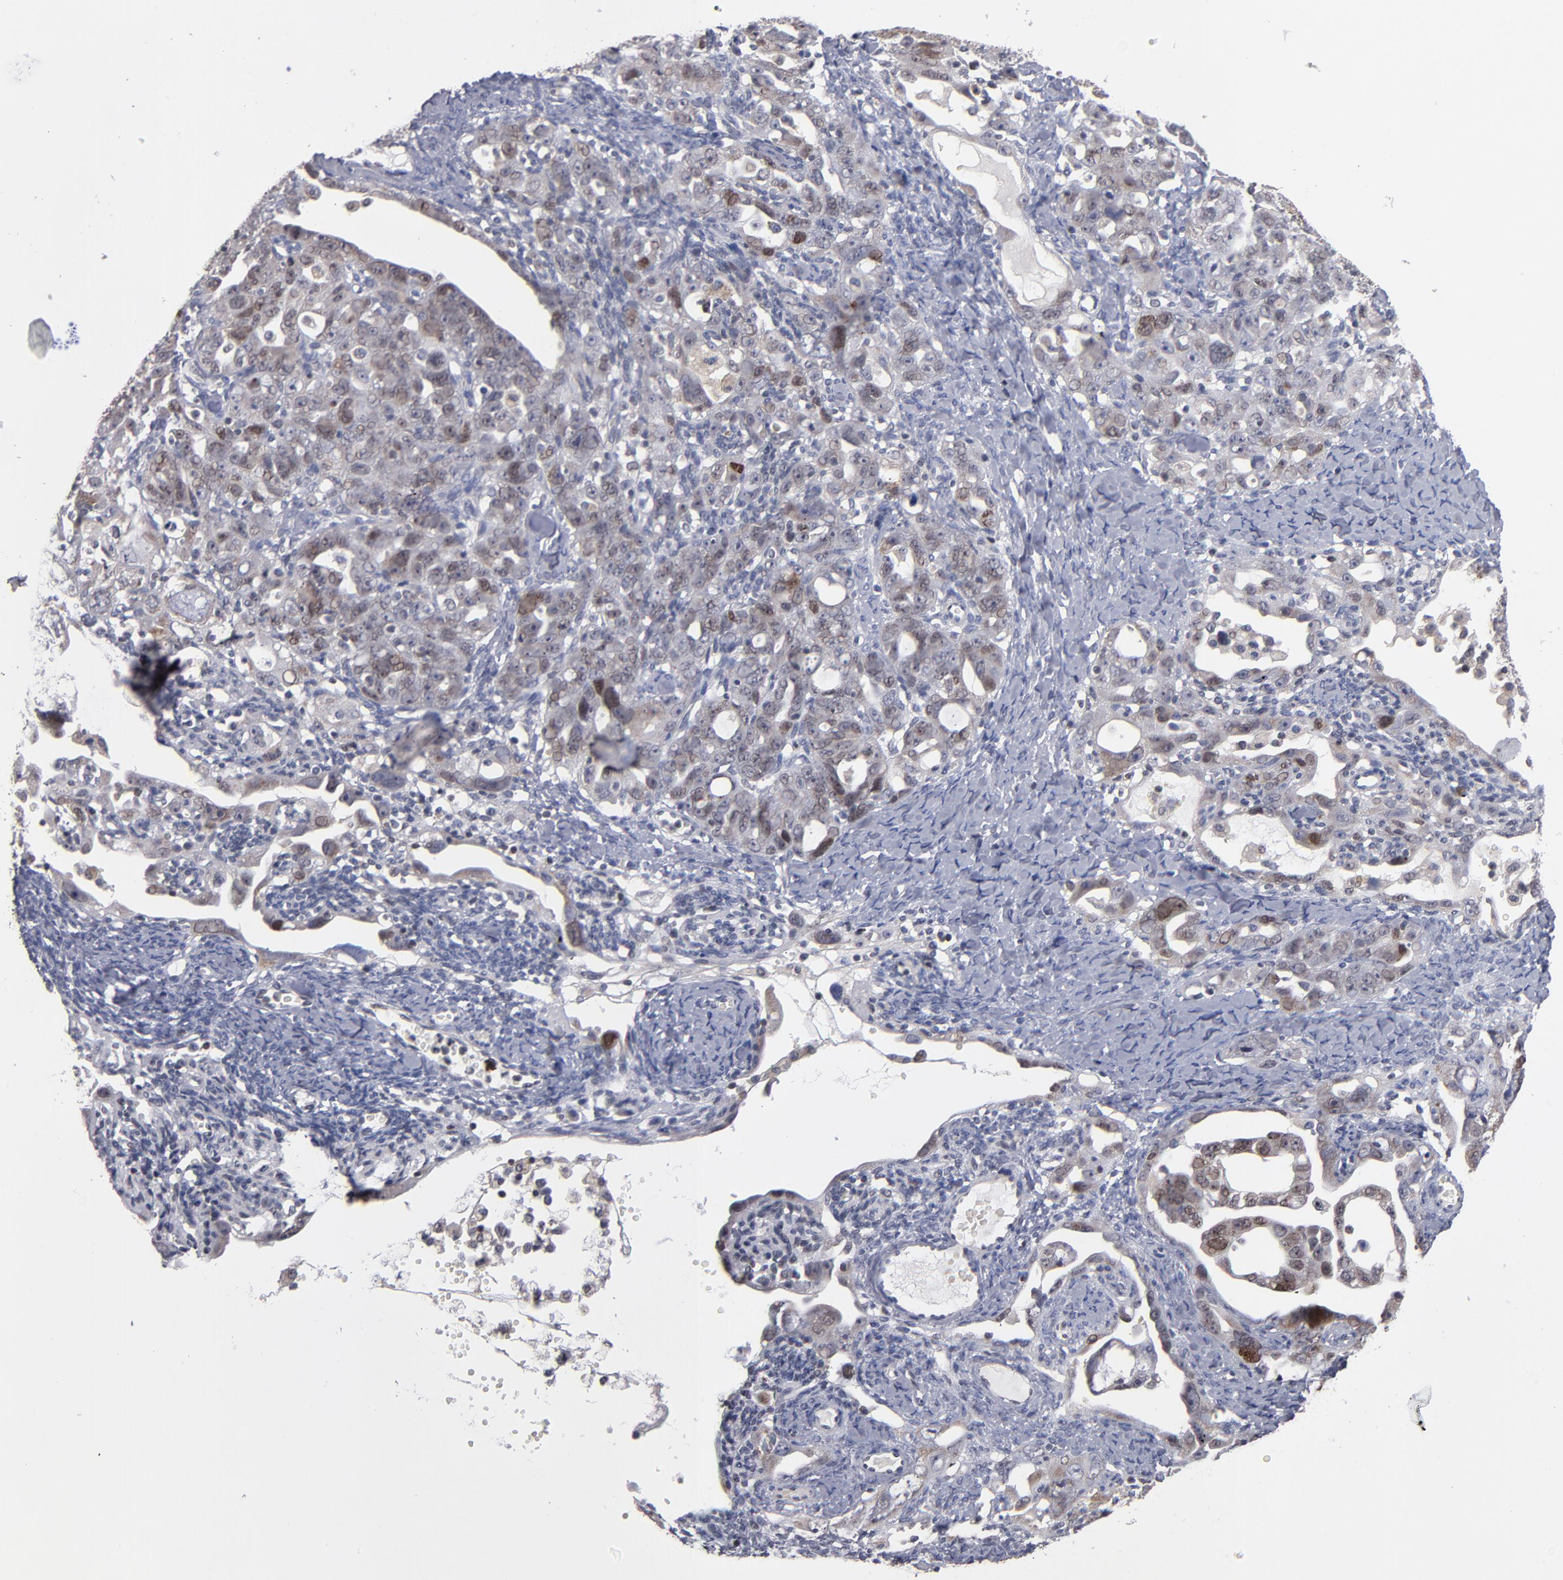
{"staining": {"intensity": "moderate", "quantity": "25%-75%", "location": "nuclear"}, "tissue": "ovarian cancer", "cell_type": "Tumor cells", "image_type": "cancer", "snomed": [{"axis": "morphology", "description": "Cystadenocarcinoma, serous, NOS"}, {"axis": "topography", "description": "Ovary"}], "caption": "Tumor cells show medium levels of moderate nuclear staining in approximately 25%-75% of cells in human ovarian serous cystadenocarcinoma. (brown staining indicates protein expression, while blue staining denotes nuclei).", "gene": "ODF2", "patient": {"sex": "female", "age": 66}}